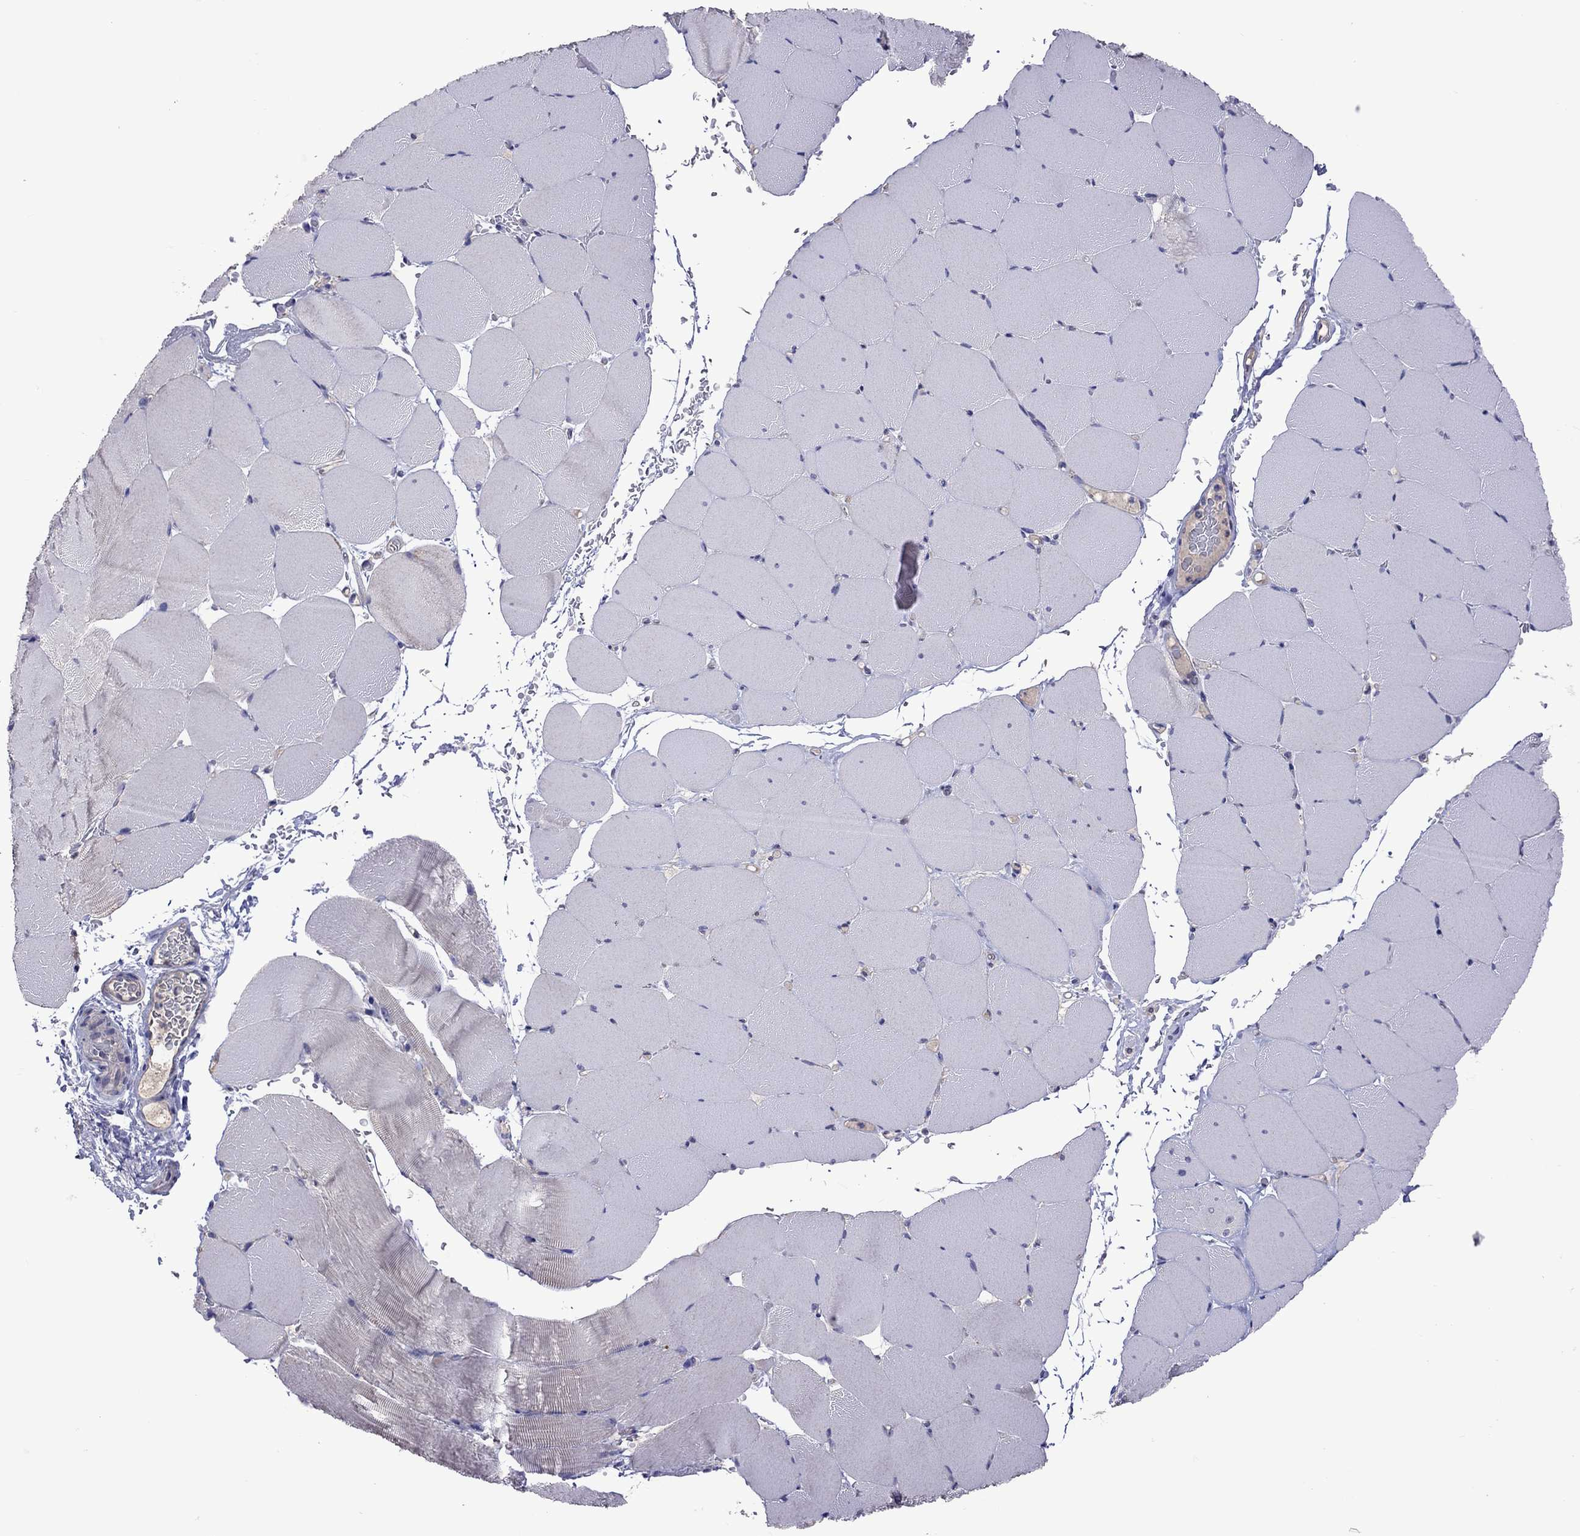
{"staining": {"intensity": "negative", "quantity": "none", "location": "none"}, "tissue": "skeletal muscle", "cell_type": "Myocytes", "image_type": "normal", "snomed": [{"axis": "morphology", "description": "Normal tissue, NOS"}, {"axis": "topography", "description": "Skeletal muscle"}], "caption": "Protein analysis of unremarkable skeletal muscle exhibits no significant staining in myocytes. Nuclei are stained in blue.", "gene": "RTP5", "patient": {"sex": "female", "age": 37}}